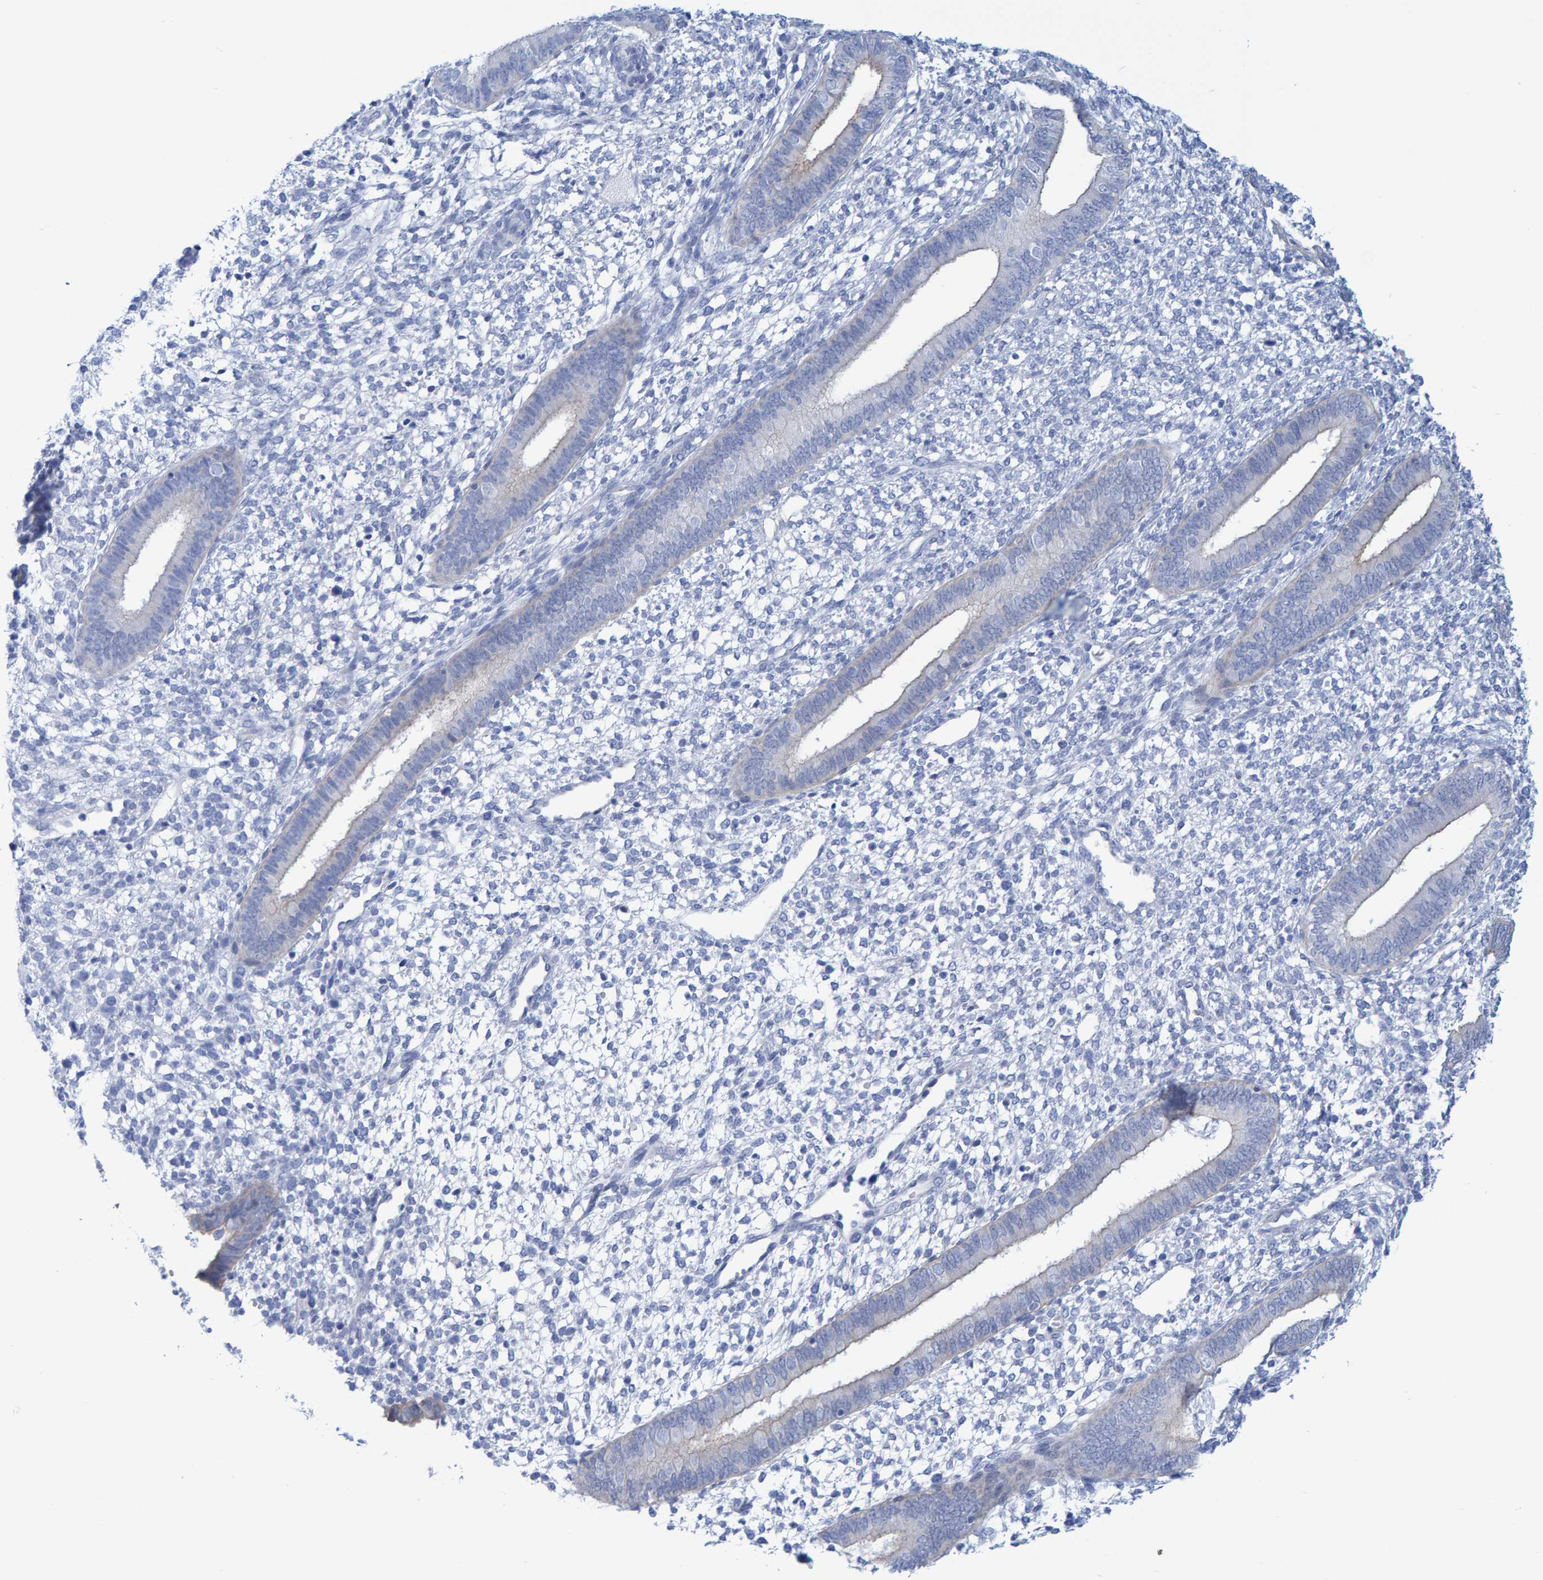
{"staining": {"intensity": "negative", "quantity": "none", "location": "none"}, "tissue": "endometrium", "cell_type": "Cells in endometrial stroma", "image_type": "normal", "snomed": [{"axis": "morphology", "description": "Normal tissue, NOS"}, {"axis": "topography", "description": "Endometrium"}], "caption": "Immunohistochemical staining of unremarkable human endometrium shows no significant staining in cells in endometrial stroma.", "gene": "JAKMIP3", "patient": {"sex": "female", "age": 46}}